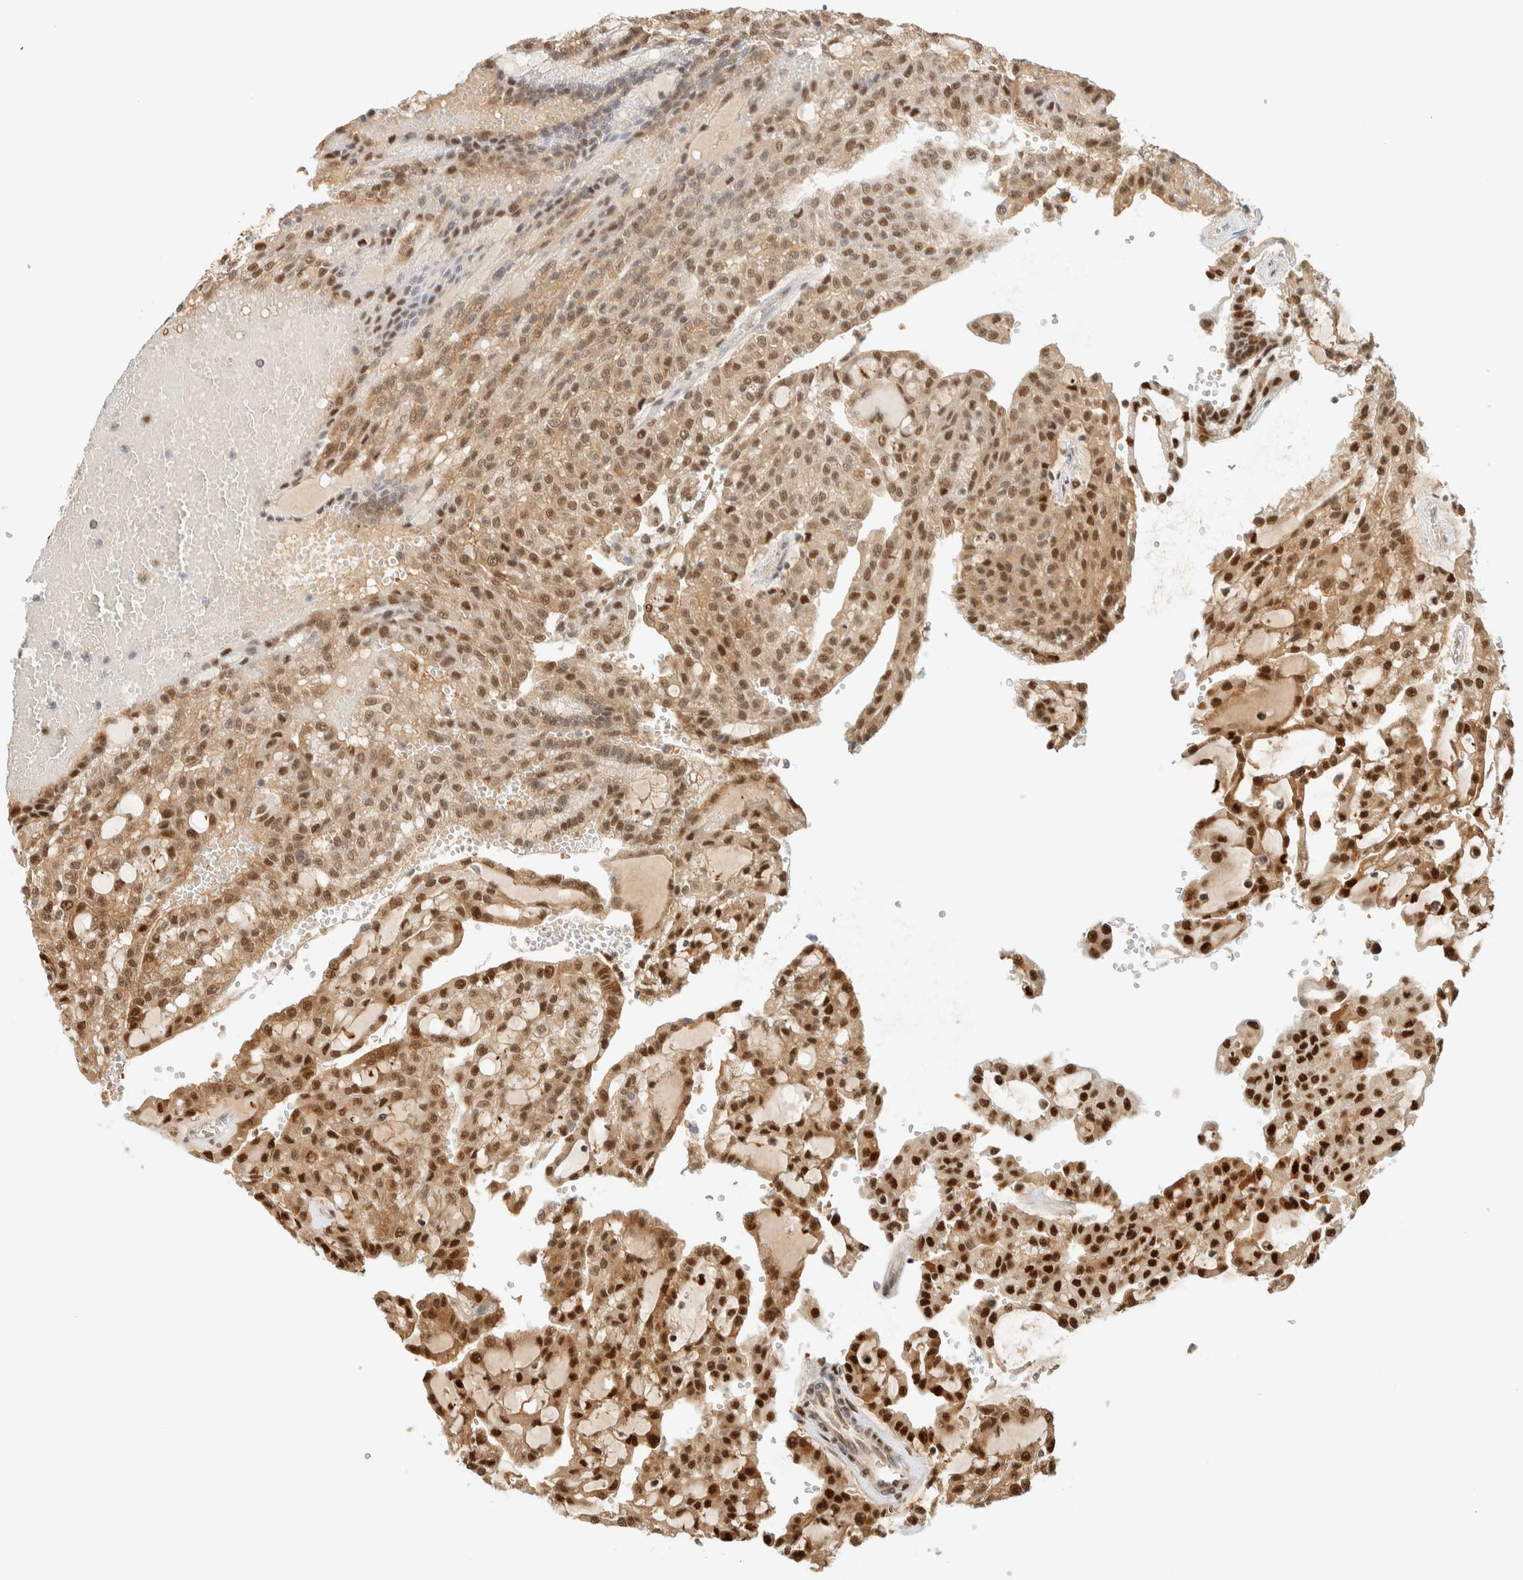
{"staining": {"intensity": "strong", "quantity": ">75%", "location": "cytoplasmic/membranous,nuclear"}, "tissue": "renal cancer", "cell_type": "Tumor cells", "image_type": "cancer", "snomed": [{"axis": "morphology", "description": "Adenocarcinoma, NOS"}, {"axis": "topography", "description": "Kidney"}], "caption": "A histopathology image of renal cancer stained for a protein displays strong cytoplasmic/membranous and nuclear brown staining in tumor cells.", "gene": "ZBTB37", "patient": {"sex": "male", "age": 63}}